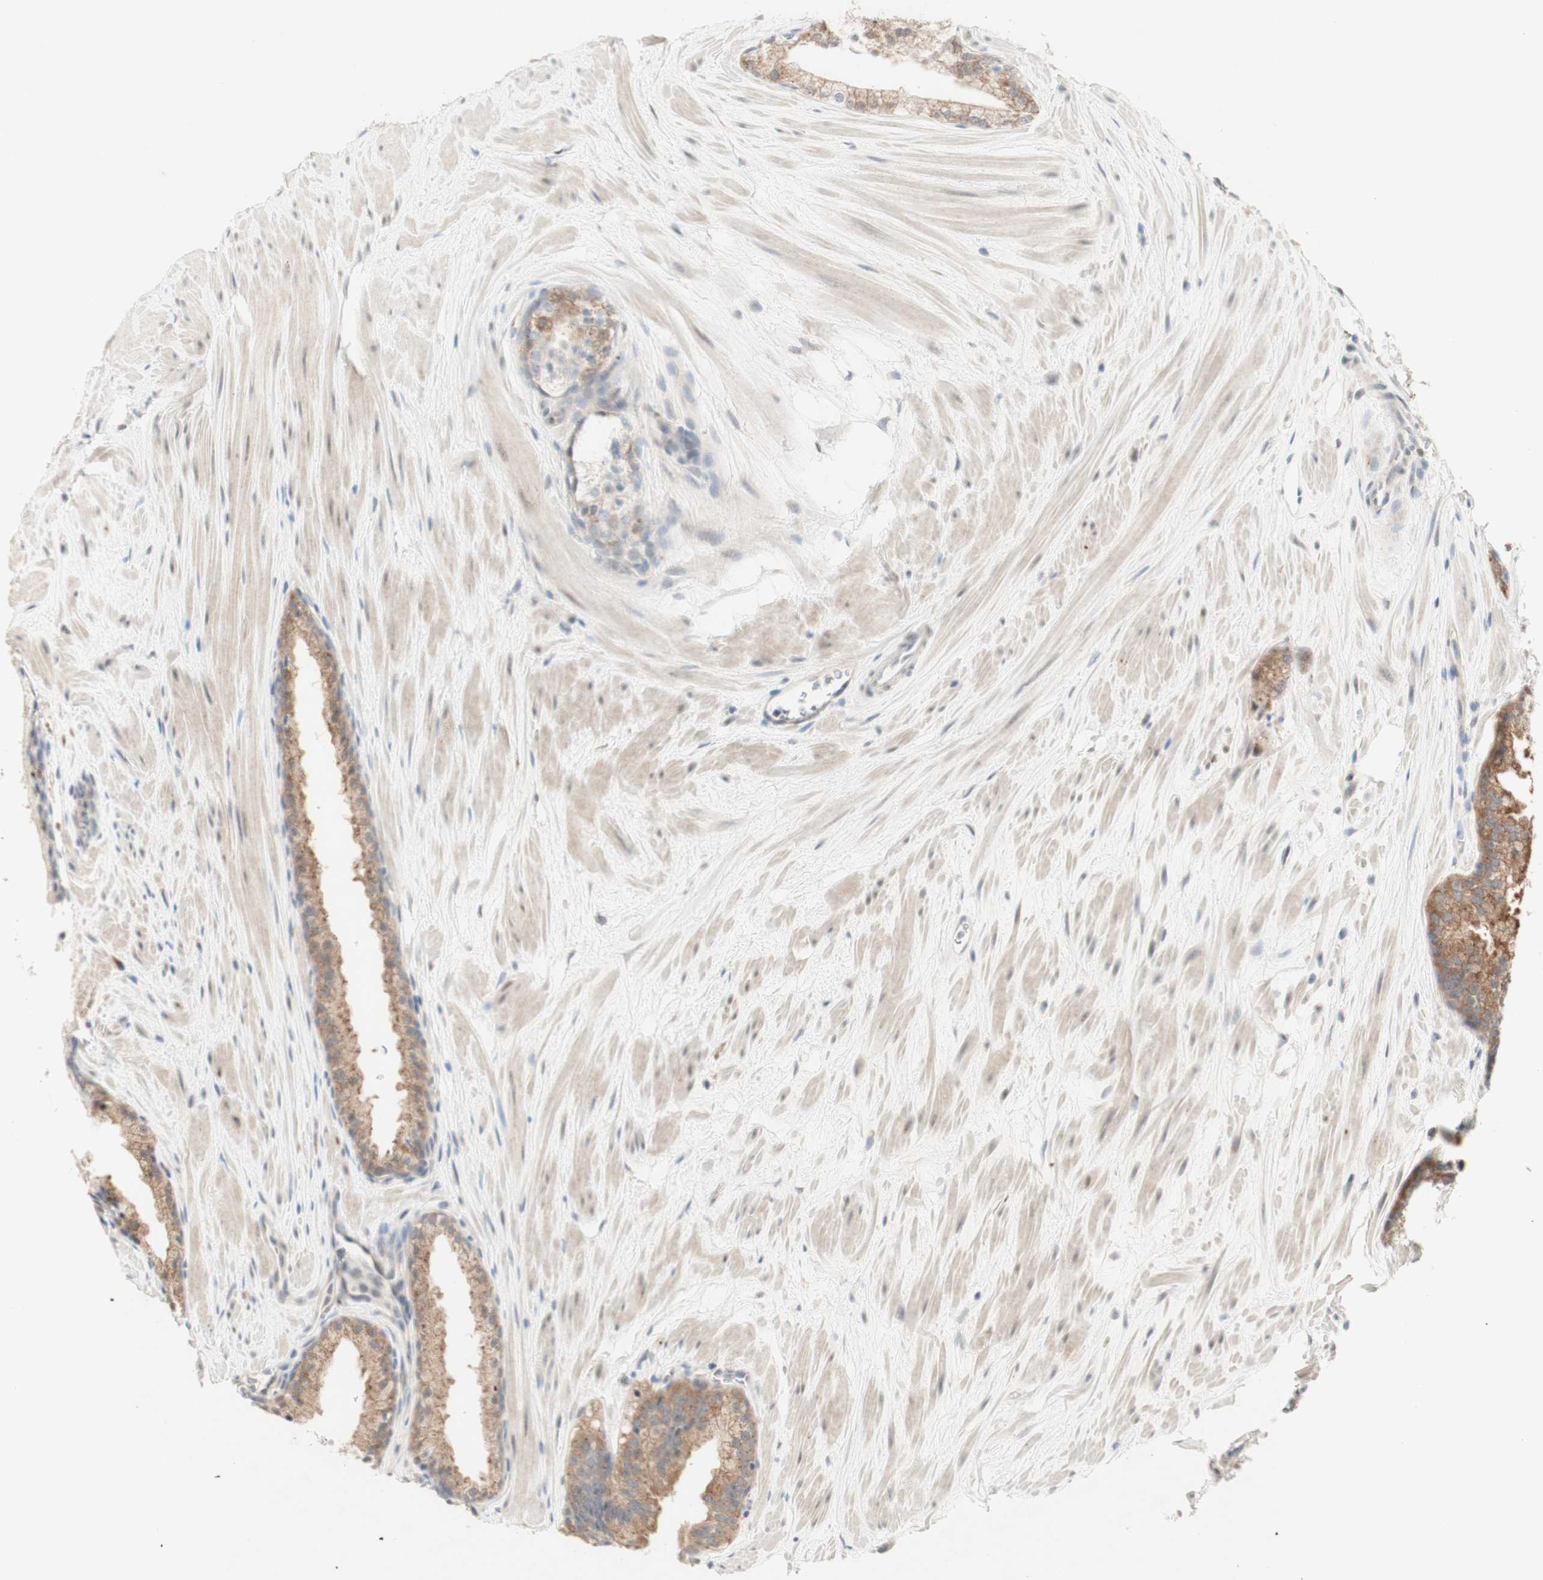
{"staining": {"intensity": "moderate", "quantity": ">75%", "location": "cytoplasmic/membranous"}, "tissue": "prostate cancer", "cell_type": "Tumor cells", "image_type": "cancer", "snomed": [{"axis": "morphology", "description": "Adenocarcinoma, High grade"}, {"axis": "topography", "description": "Prostate"}], "caption": "Immunohistochemical staining of human high-grade adenocarcinoma (prostate) displays moderate cytoplasmic/membranous protein staining in about >75% of tumor cells.", "gene": "CYLD", "patient": {"sex": "male", "age": 65}}